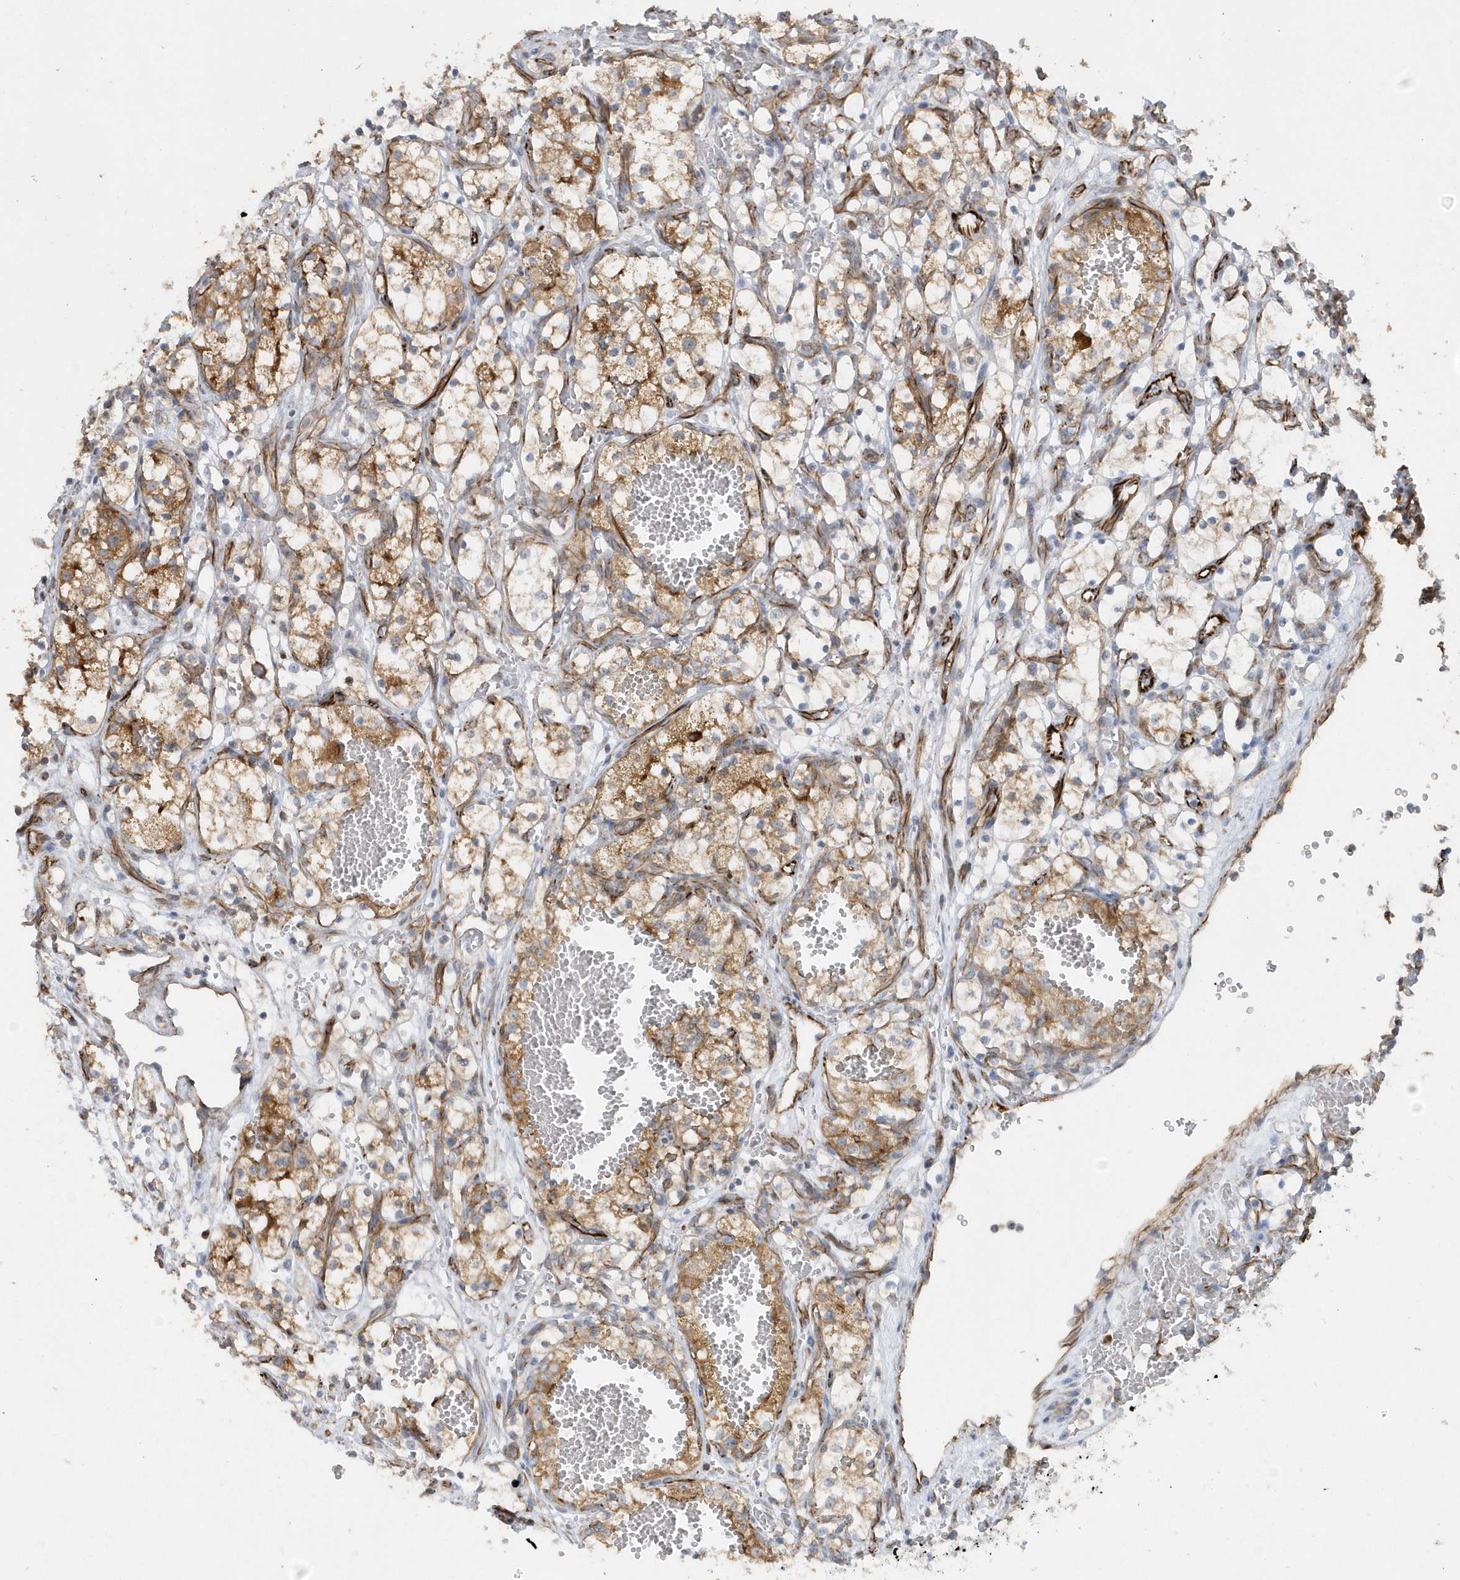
{"staining": {"intensity": "moderate", "quantity": ">75%", "location": "cytoplasmic/membranous"}, "tissue": "renal cancer", "cell_type": "Tumor cells", "image_type": "cancer", "snomed": [{"axis": "morphology", "description": "Adenocarcinoma, NOS"}, {"axis": "topography", "description": "Kidney"}], "caption": "Immunohistochemical staining of human renal cancer (adenocarcinoma) demonstrates medium levels of moderate cytoplasmic/membranous positivity in about >75% of tumor cells.", "gene": "RAB17", "patient": {"sex": "female", "age": 69}}